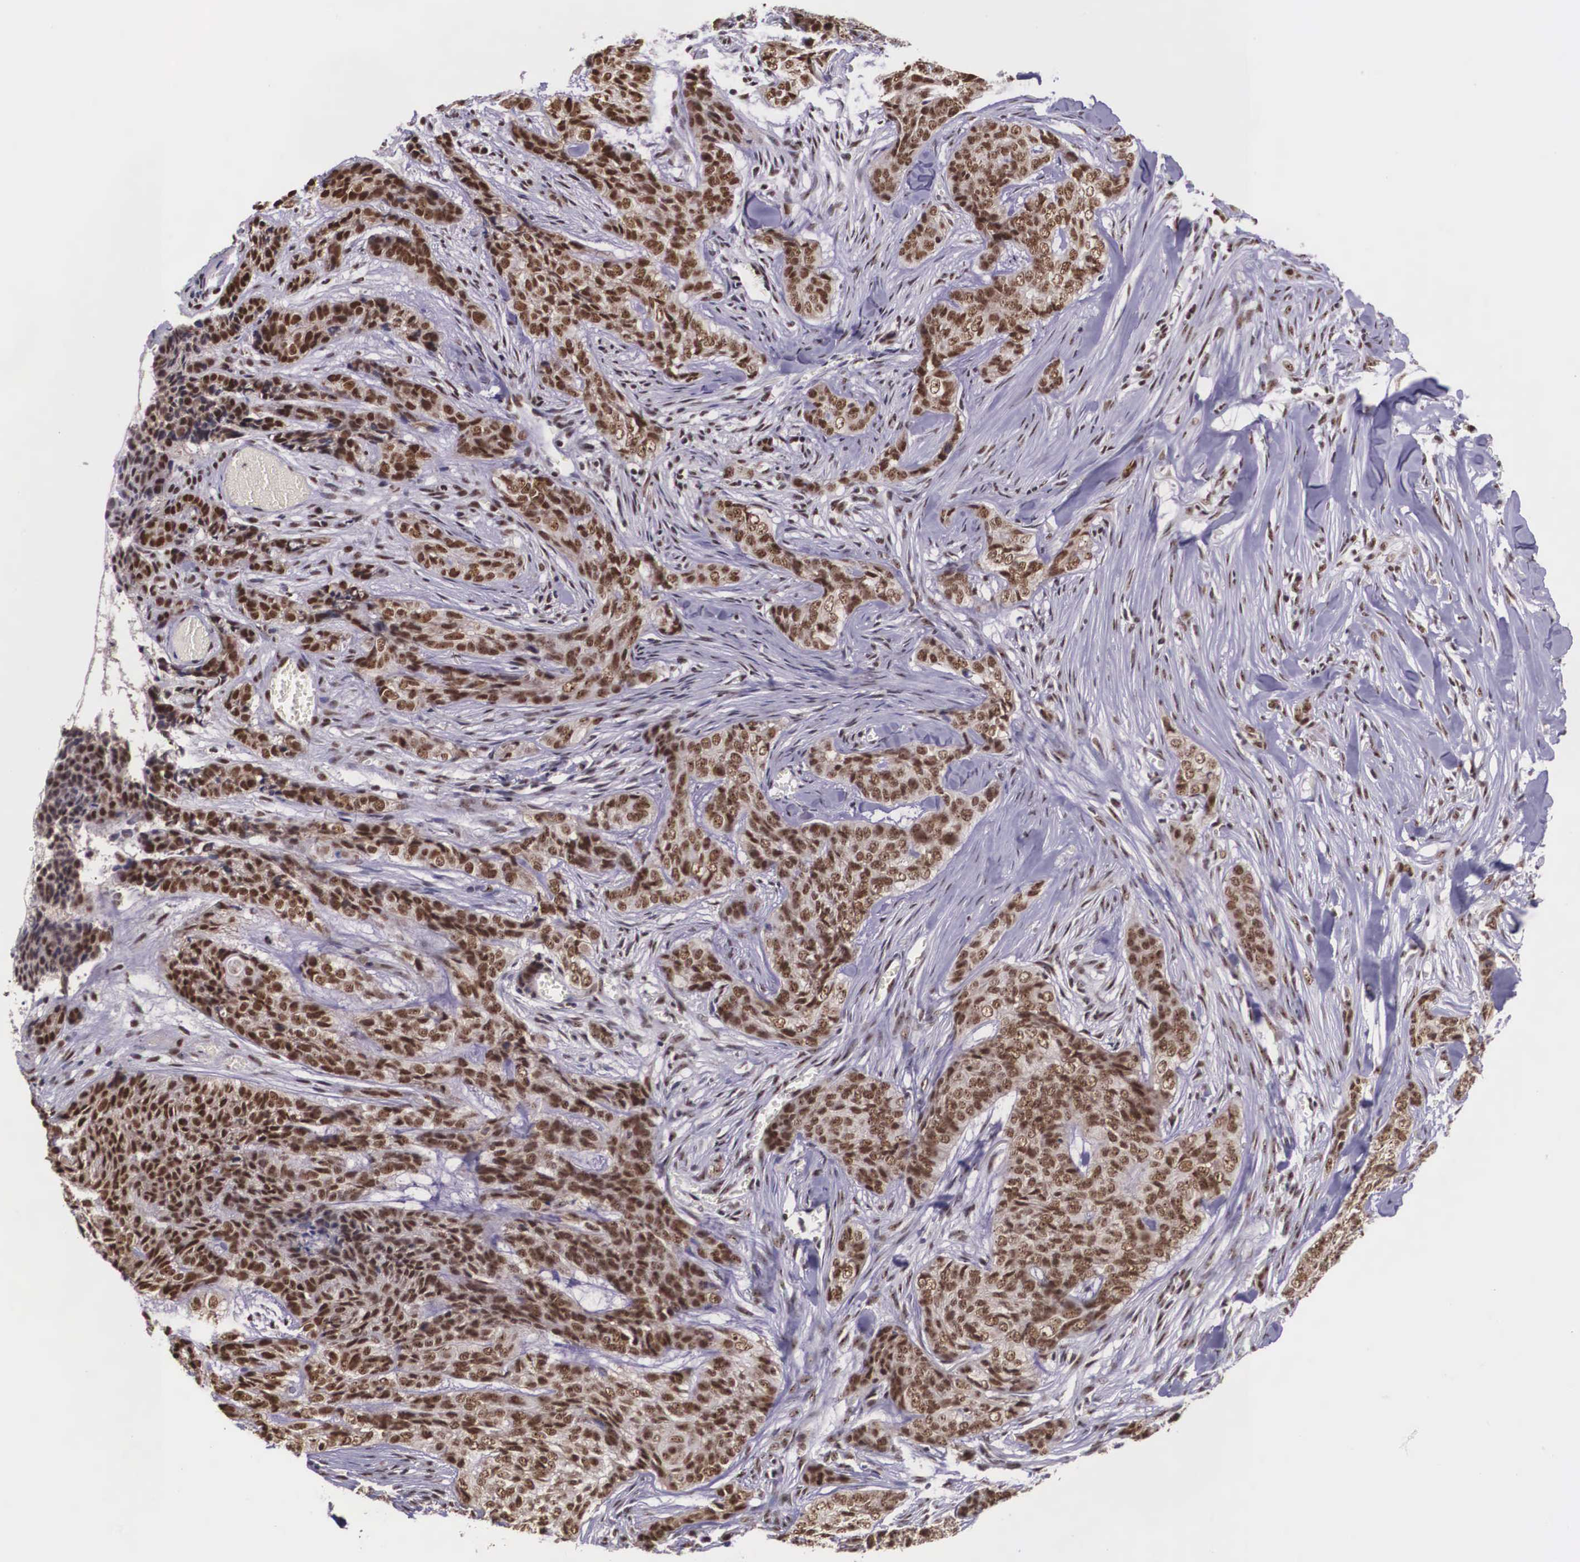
{"staining": {"intensity": "strong", "quantity": ">75%", "location": "cytoplasmic/membranous,nuclear"}, "tissue": "skin cancer", "cell_type": "Tumor cells", "image_type": "cancer", "snomed": [{"axis": "morphology", "description": "Normal tissue, NOS"}, {"axis": "morphology", "description": "Basal cell carcinoma"}, {"axis": "topography", "description": "Skin"}], "caption": "Tumor cells exhibit high levels of strong cytoplasmic/membranous and nuclear expression in approximately >75% of cells in human skin cancer (basal cell carcinoma). (brown staining indicates protein expression, while blue staining denotes nuclei).", "gene": "POLR2F", "patient": {"sex": "female", "age": 65}}